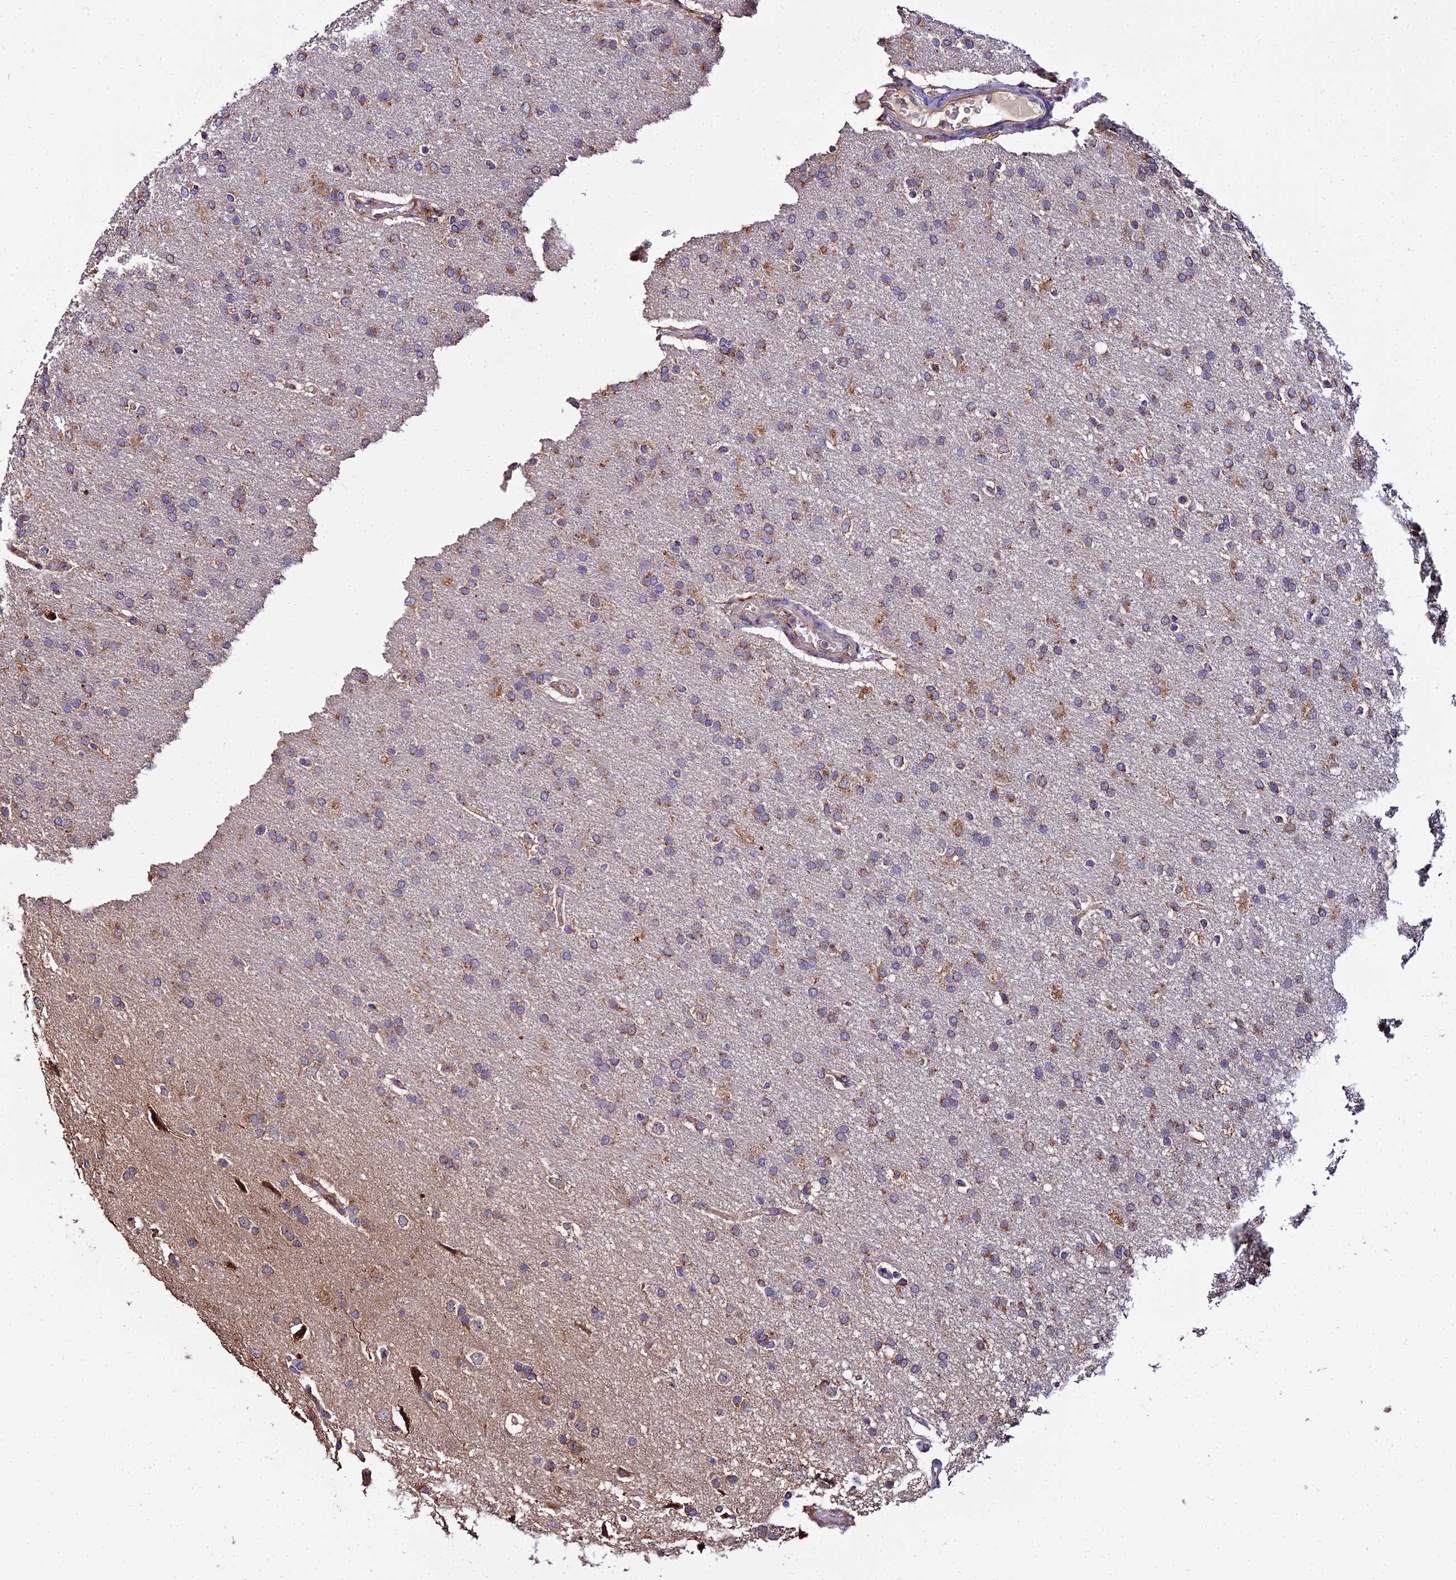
{"staining": {"intensity": "moderate", "quantity": ">75%", "location": "cytoplasmic/membranous"}, "tissue": "glioma", "cell_type": "Tumor cells", "image_type": "cancer", "snomed": [{"axis": "morphology", "description": "Glioma, malignant, High grade"}, {"axis": "topography", "description": "Brain"}], "caption": "A micrograph of high-grade glioma (malignant) stained for a protein exhibits moderate cytoplasmic/membranous brown staining in tumor cells.", "gene": "PEX19", "patient": {"sex": "male", "age": 72}}